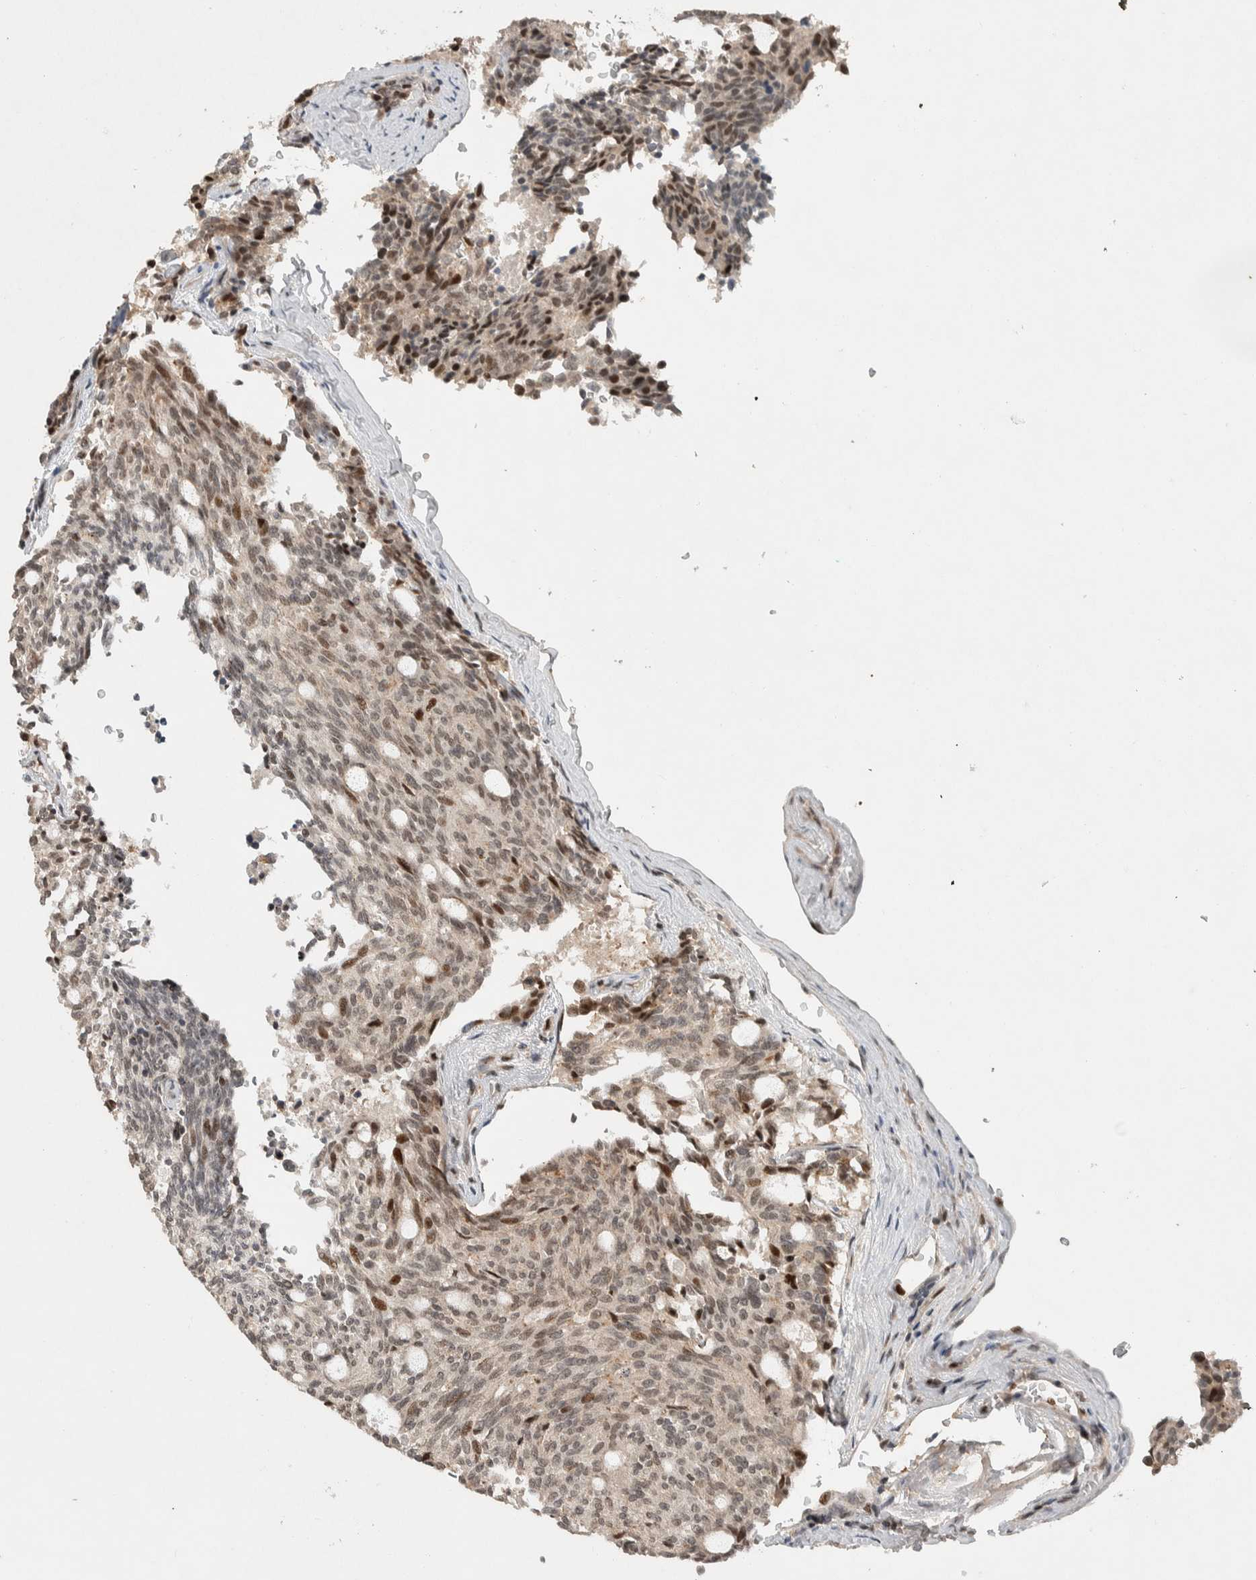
{"staining": {"intensity": "moderate", "quantity": "25%-75%", "location": "nuclear"}, "tissue": "carcinoid", "cell_type": "Tumor cells", "image_type": "cancer", "snomed": [{"axis": "morphology", "description": "Carcinoid, malignant, NOS"}, {"axis": "topography", "description": "Pancreas"}], "caption": "A brown stain highlights moderate nuclear positivity of a protein in carcinoid tumor cells. The staining is performed using DAB (3,3'-diaminobenzidine) brown chromogen to label protein expression. The nuclei are counter-stained blue using hematoxylin.", "gene": "ZNF521", "patient": {"sex": "female", "age": 54}}